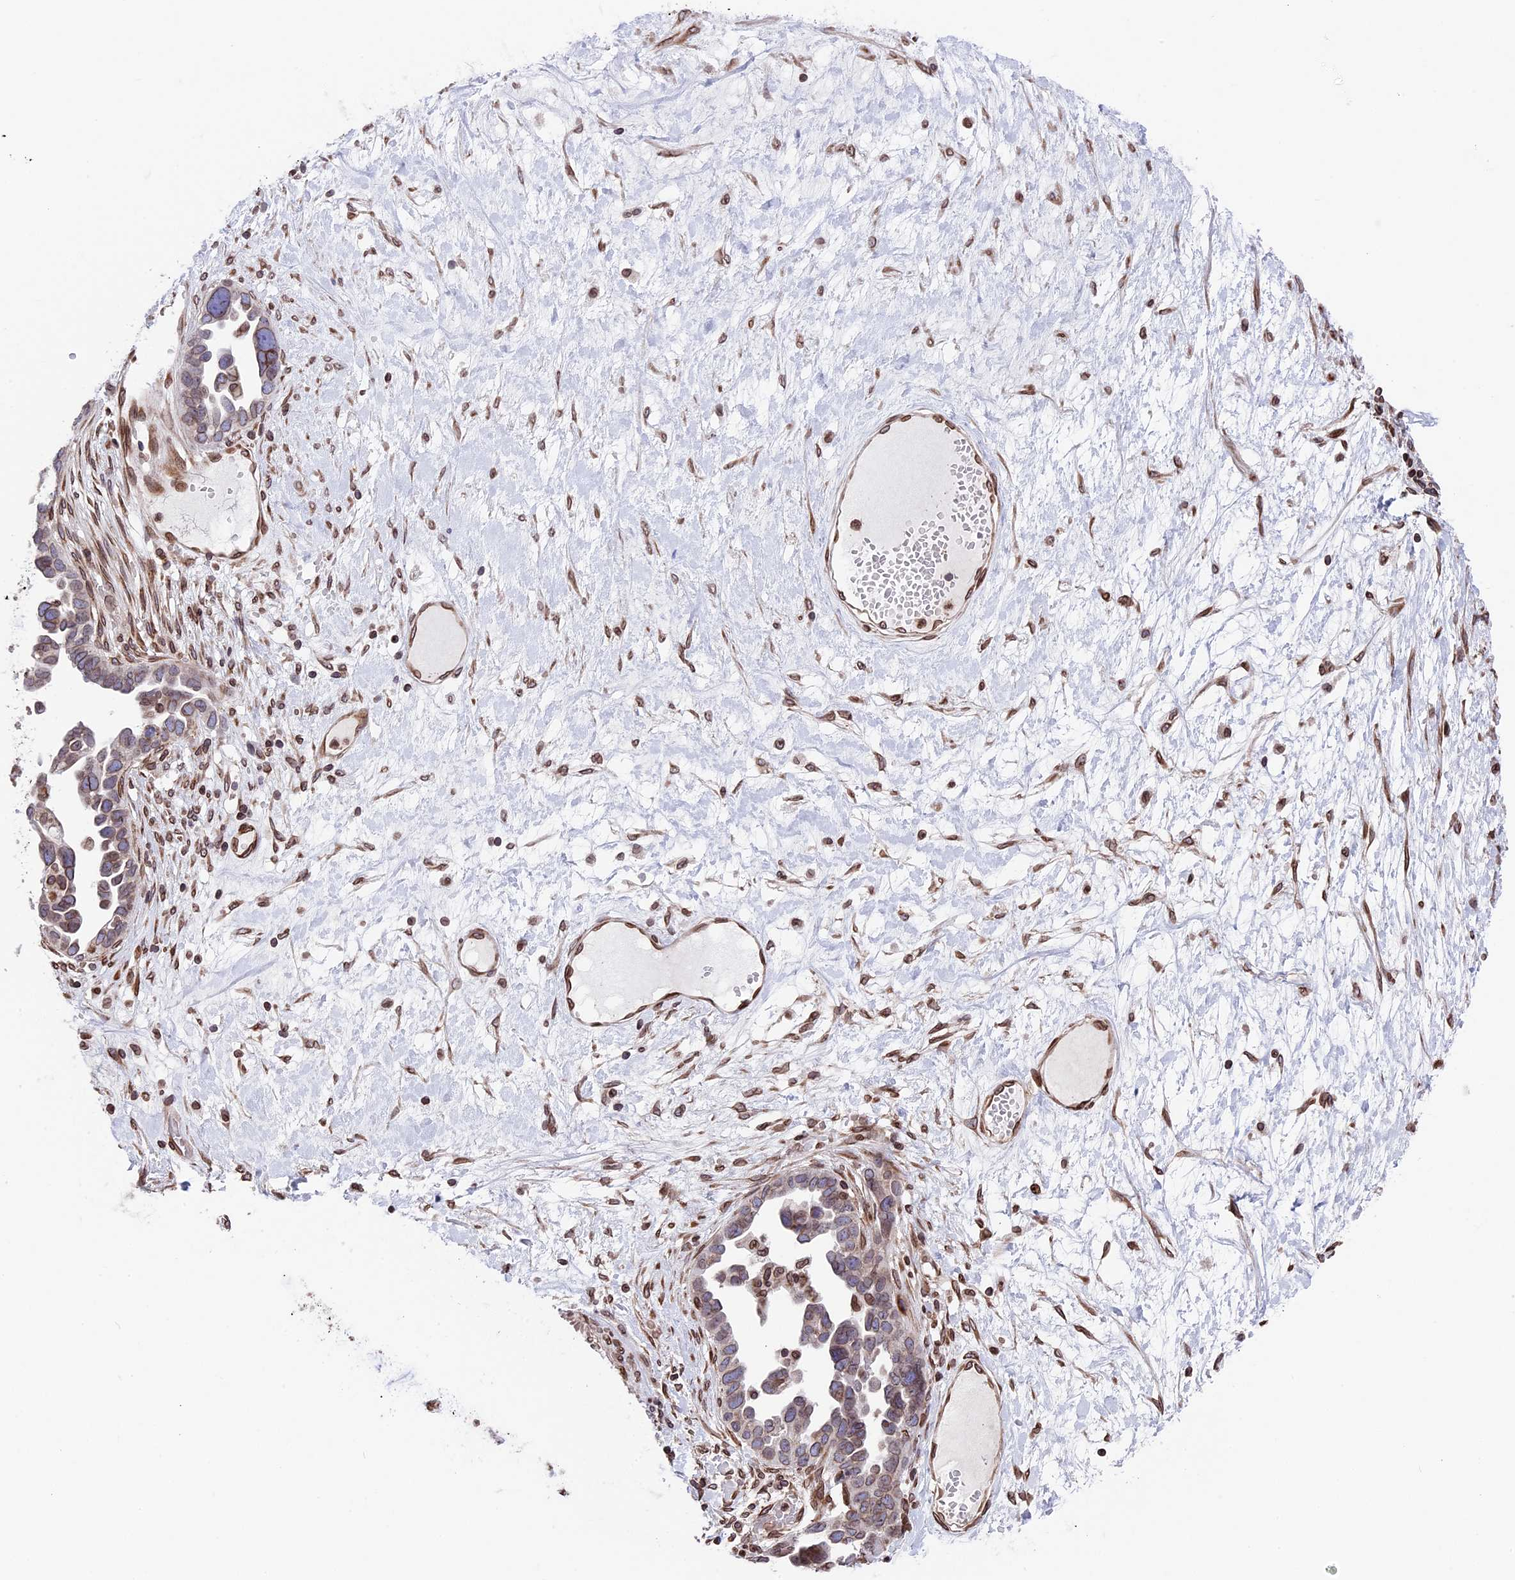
{"staining": {"intensity": "moderate", "quantity": ">75%", "location": "cytoplasmic/membranous,nuclear"}, "tissue": "ovarian cancer", "cell_type": "Tumor cells", "image_type": "cancer", "snomed": [{"axis": "morphology", "description": "Cystadenocarcinoma, serous, NOS"}, {"axis": "topography", "description": "Ovary"}], "caption": "A brown stain shows moderate cytoplasmic/membranous and nuclear positivity of a protein in human ovarian serous cystadenocarcinoma tumor cells. Using DAB (3,3'-diaminobenzidine) (brown) and hematoxylin (blue) stains, captured at high magnification using brightfield microscopy.", "gene": "PTCHD4", "patient": {"sex": "female", "age": 54}}